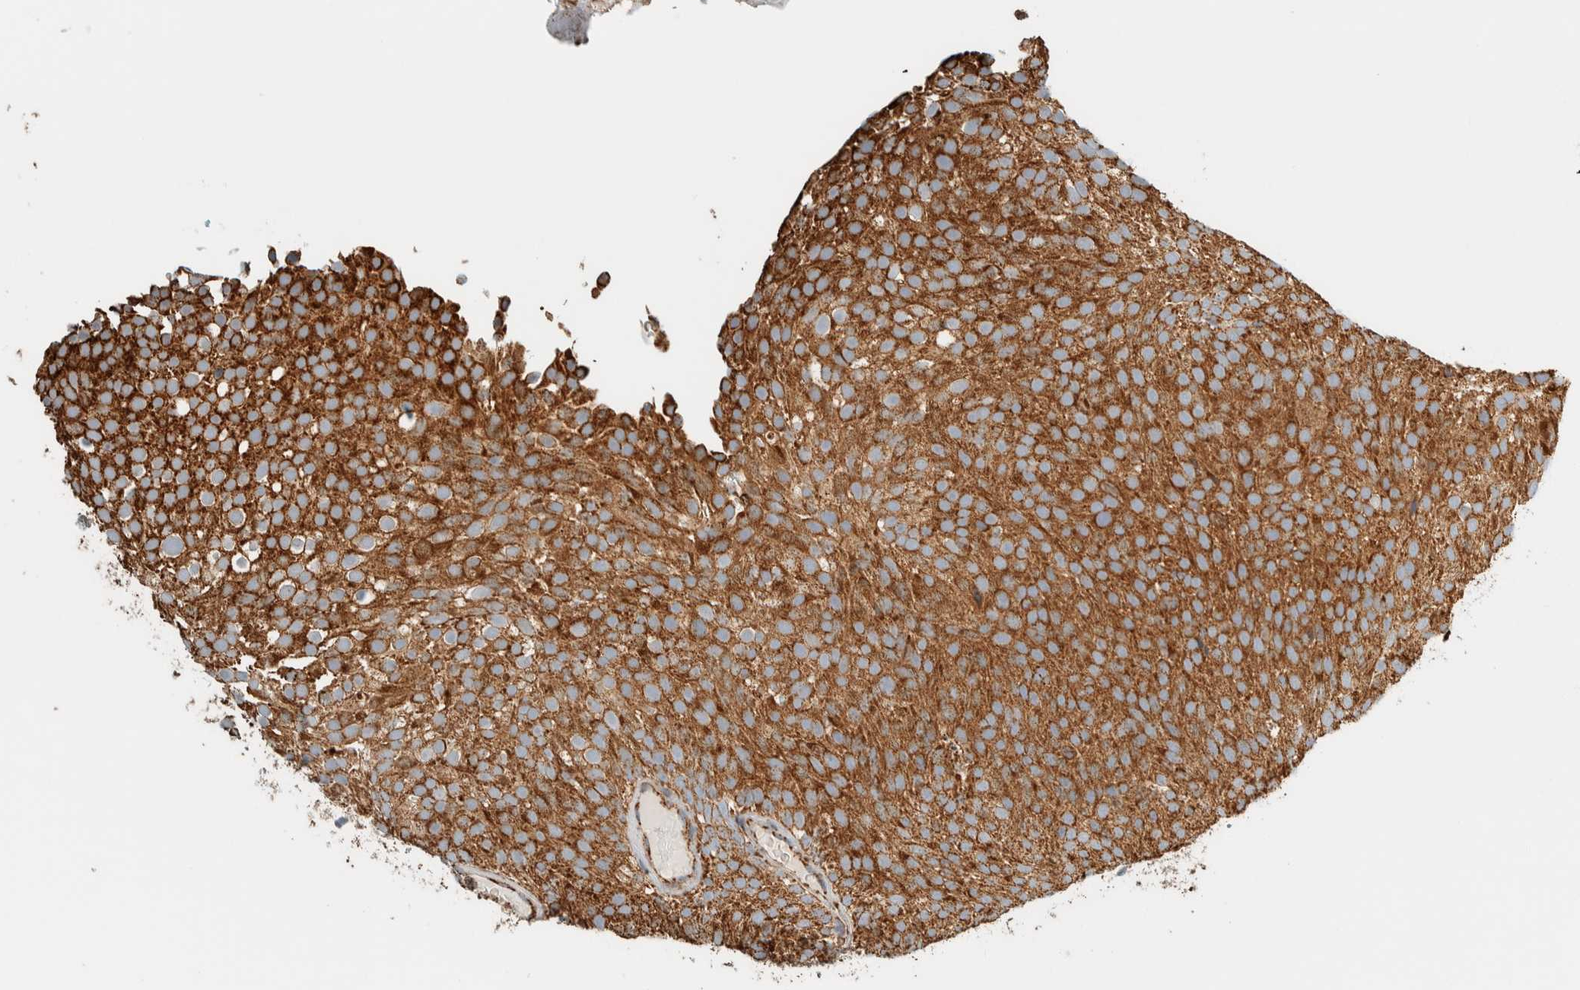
{"staining": {"intensity": "strong", "quantity": ">75%", "location": "cytoplasmic/membranous"}, "tissue": "urothelial cancer", "cell_type": "Tumor cells", "image_type": "cancer", "snomed": [{"axis": "morphology", "description": "Urothelial carcinoma, Low grade"}, {"axis": "topography", "description": "Urinary bladder"}], "caption": "This is a histology image of immunohistochemistry staining of urothelial cancer, which shows strong positivity in the cytoplasmic/membranous of tumor cells.", "gene": "ZNF454", "patient": {"sex": "male", "age": 78}}